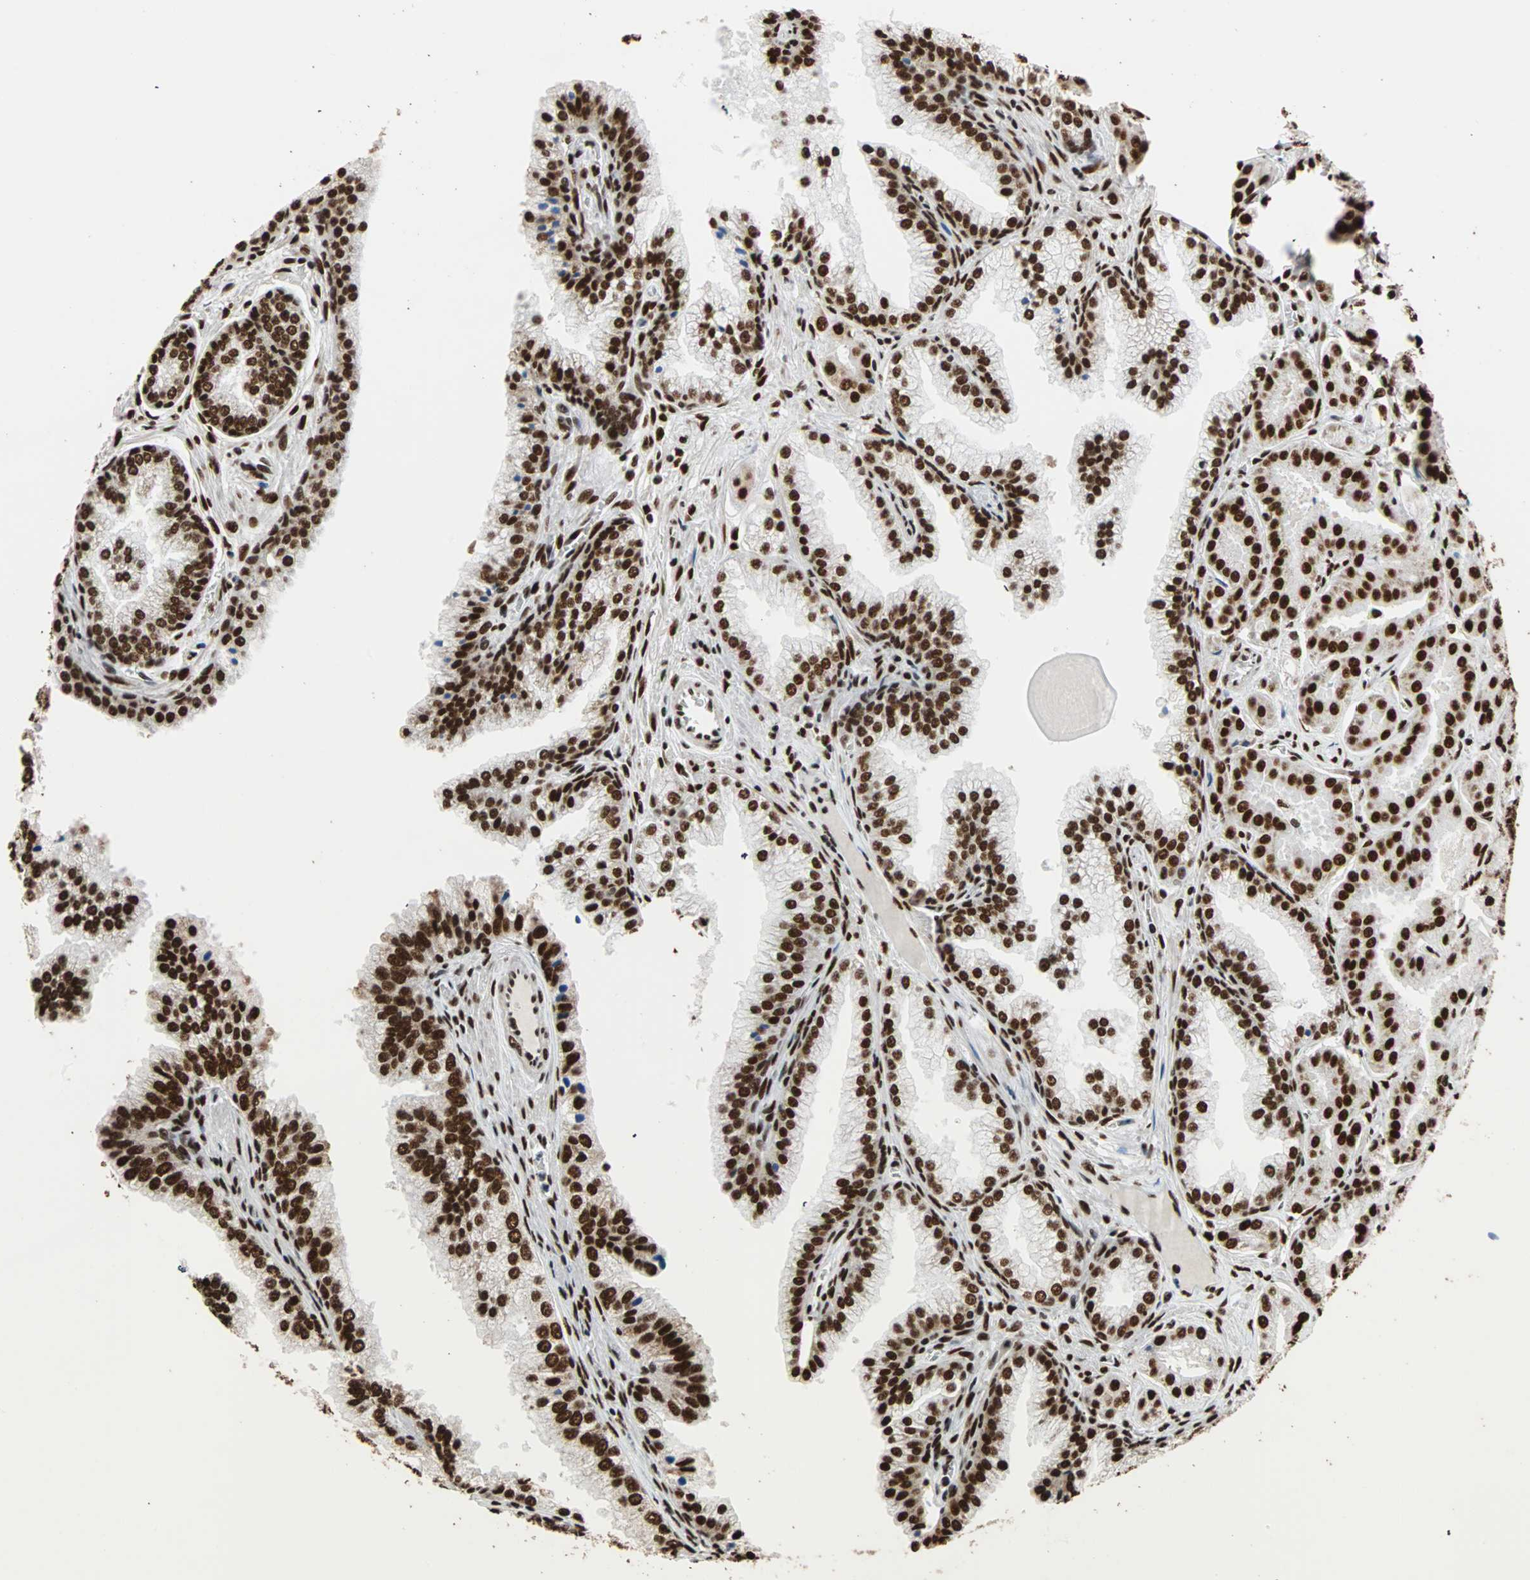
{"staining": {"intensity": "strong", "quantity": ">75%", "location": "nuclear"}, "tissue": "prostate cancer", "cell_type": "Tumor cells", "image_type": "cancer", "snomed": [{"axis": "morphology", "description": "Adenocarcinoma, Low grade"}, {"axis": "topography", "description": "Prostate"}], "caption": "Prostate cancer stained for a protein (brown) displays strong nuclear positive expression in about >75% of tumor cells.", "gene": "ILF2", "patient": {"sex": "male", "age": 59}}